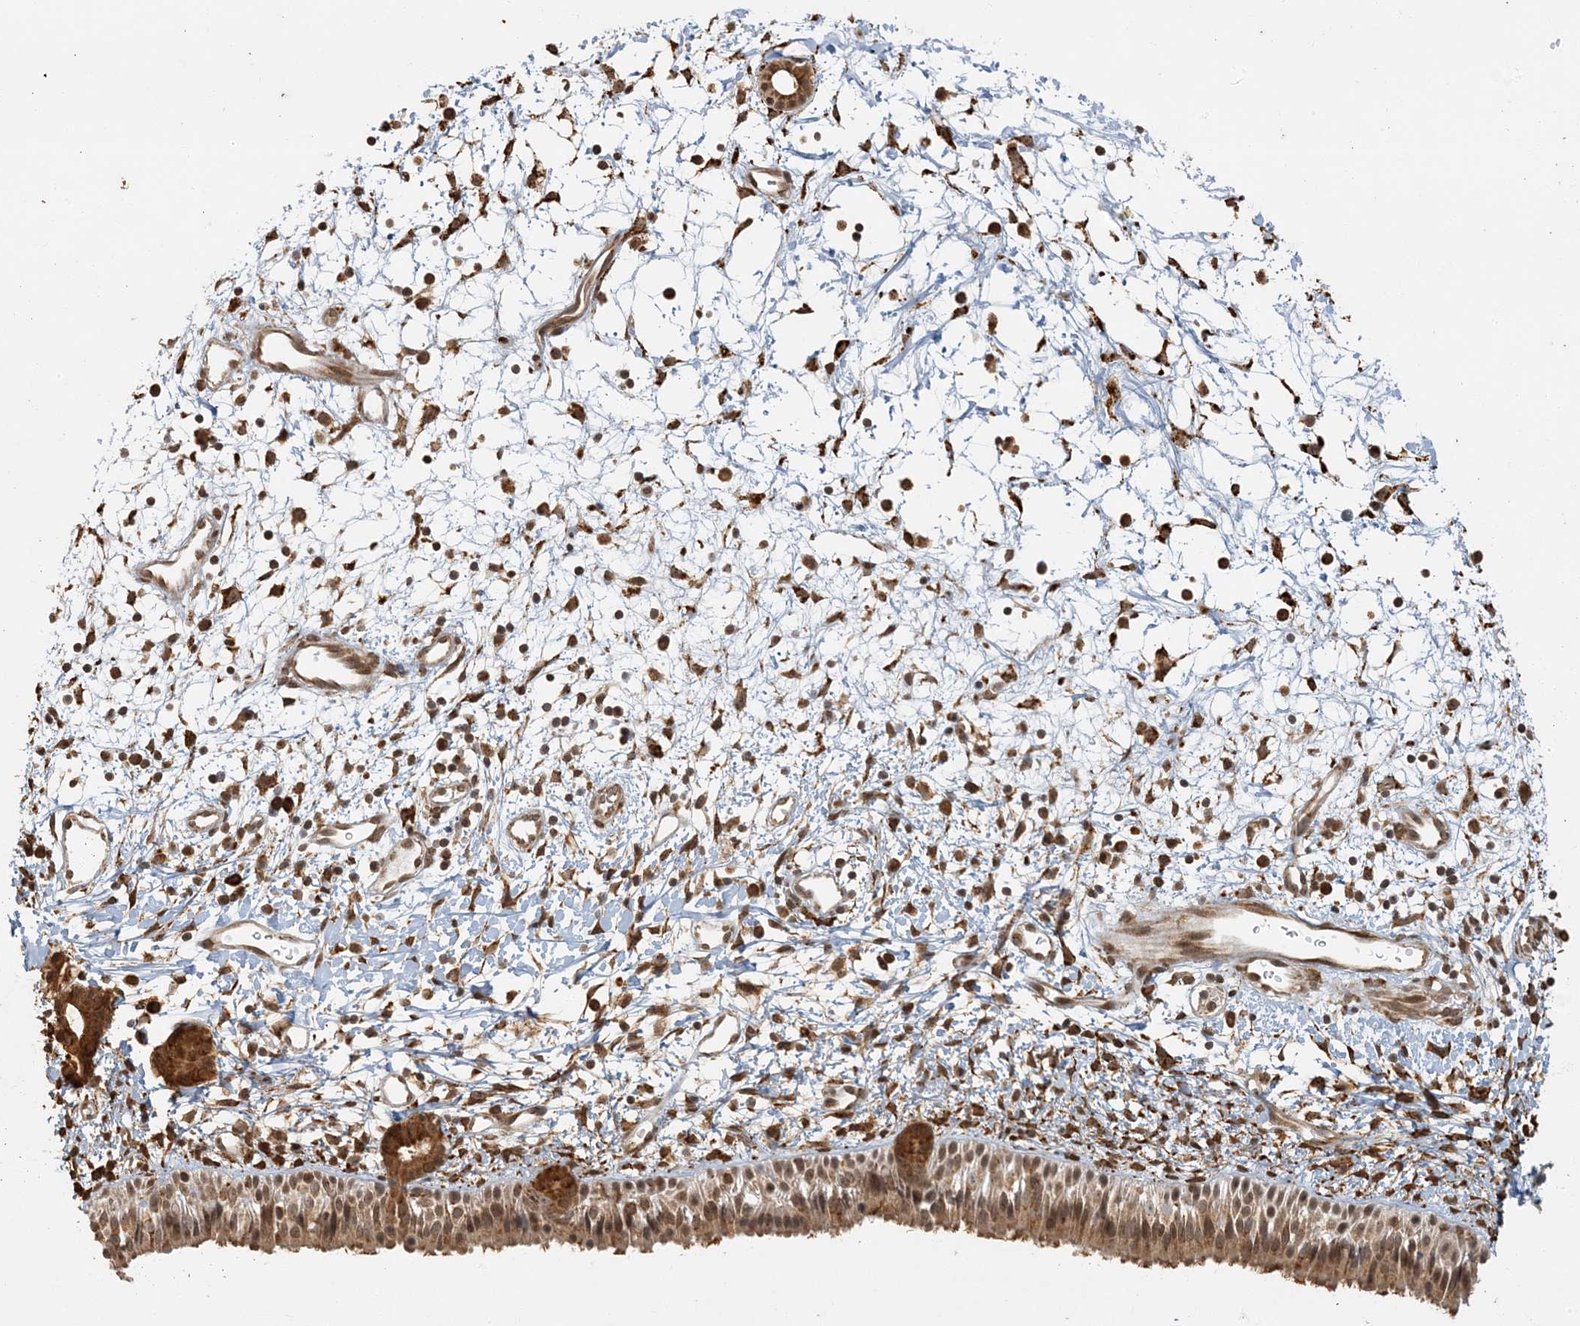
{"staining": {"intensity": "moderate", "quantity": ">75%", "location": "cytoplasmic/membranous,nuclear"}, "tissue": "nasopharynx", "cell_type": "Respiratory epithelial cells", "image_type": "normal", "snomed": [{"axis": "morphology", "description": "Normal tissue, NOS"}, {"axis": "topography", "description": "Nasopharynx"}], "caption": "Respiratory epithelial cells show medium levels of moderate cytoplasmic/membranous,nuclear positivity in about >75% of cells in normal nasopharynx.", "gene": "AK9", "patient": {"sex": "male", "age": 22}}